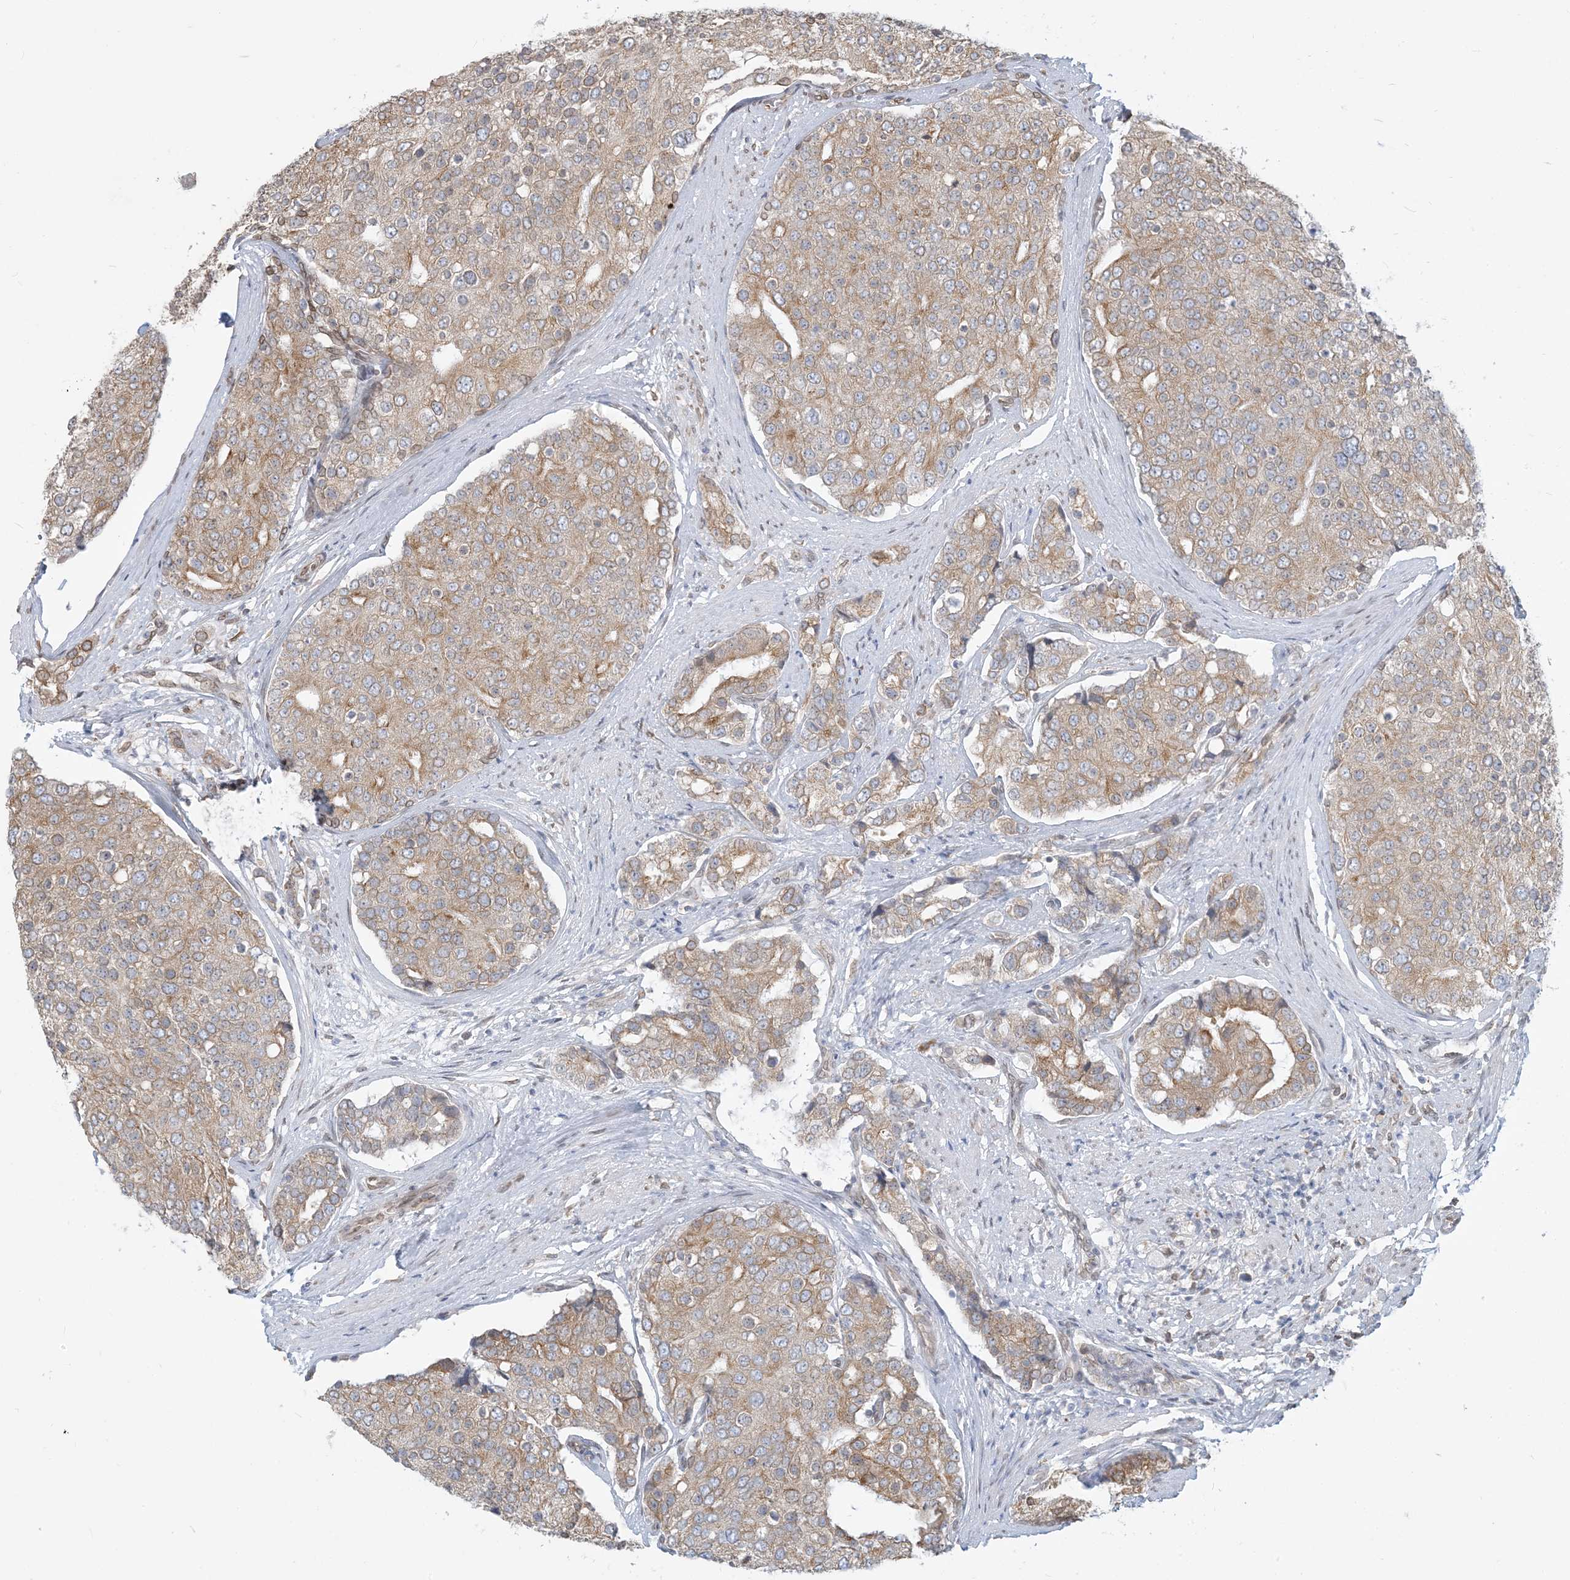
{"staining": {"intensity": "weak", "quantity": ">75%", "location": "cytoplasmic/membranous"}, "tissue": "prostate cancer", "cell_type": "Tumor cells", "image_type": "cancer", "snomed": [{"axis": "morphology", "description": "Adenocarcinoma, High grade"}, {"axis": "topography", "description": "Prostate"}], "caption": "A low amount of weak cytoplasmic/membranous staining is appreciated in approximately >75% of tumor cells in adenocarcinoma (high-grade) (prostate) tissue. The staining is performed using DAB (3,3'-diaminobenzidine) brown chromogen to label protein expression. The nuclei are counter-stained blue using hematoxylin.", "gene": "WWP1", "patient": {"sex": "male", "age": 50}}